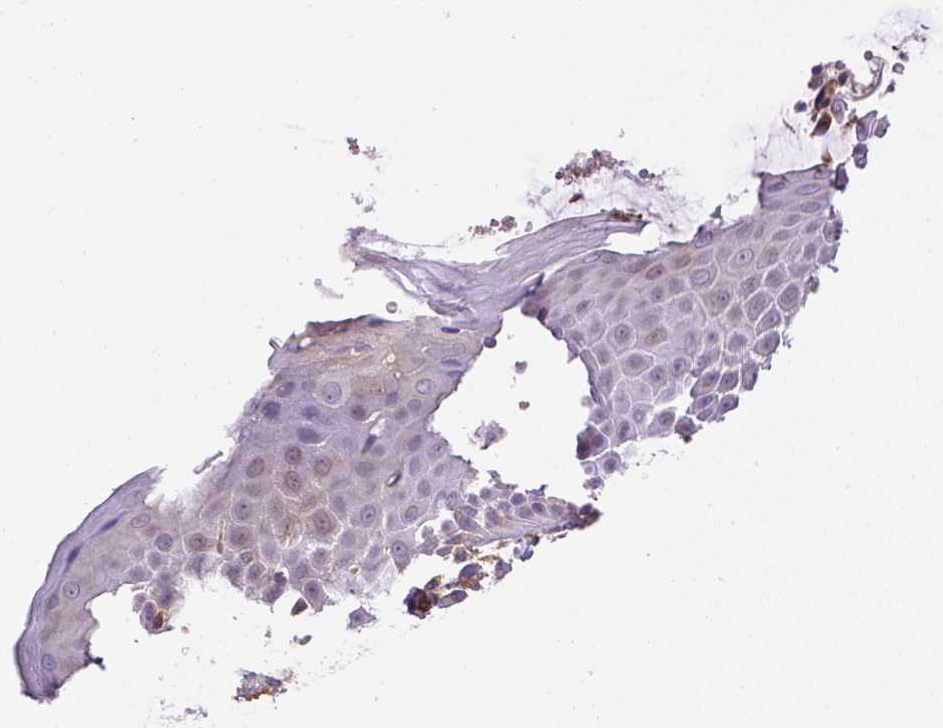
{"staining": {"intensity": "moderate", "quantity": "<25%", "location": "cytoplasmic/membranous"}, "tissue": "skin", "cell_type": "Epidermal cells", "image_type": "normal", "snomed": [{"axis": "morphology", "description": "Normal tissue, NOS"}, {"axis": "topography", "description": "Peripheral nerve tissue"}], "caption": "Immunohistochemical staining of benign skin reveals <25% levels of moderate cytoplasmic/membranous protein positivity in about <25% of epidermal cells.", "gene": "CCDC28A", "patient": {"sex": "male", "age": 51}}